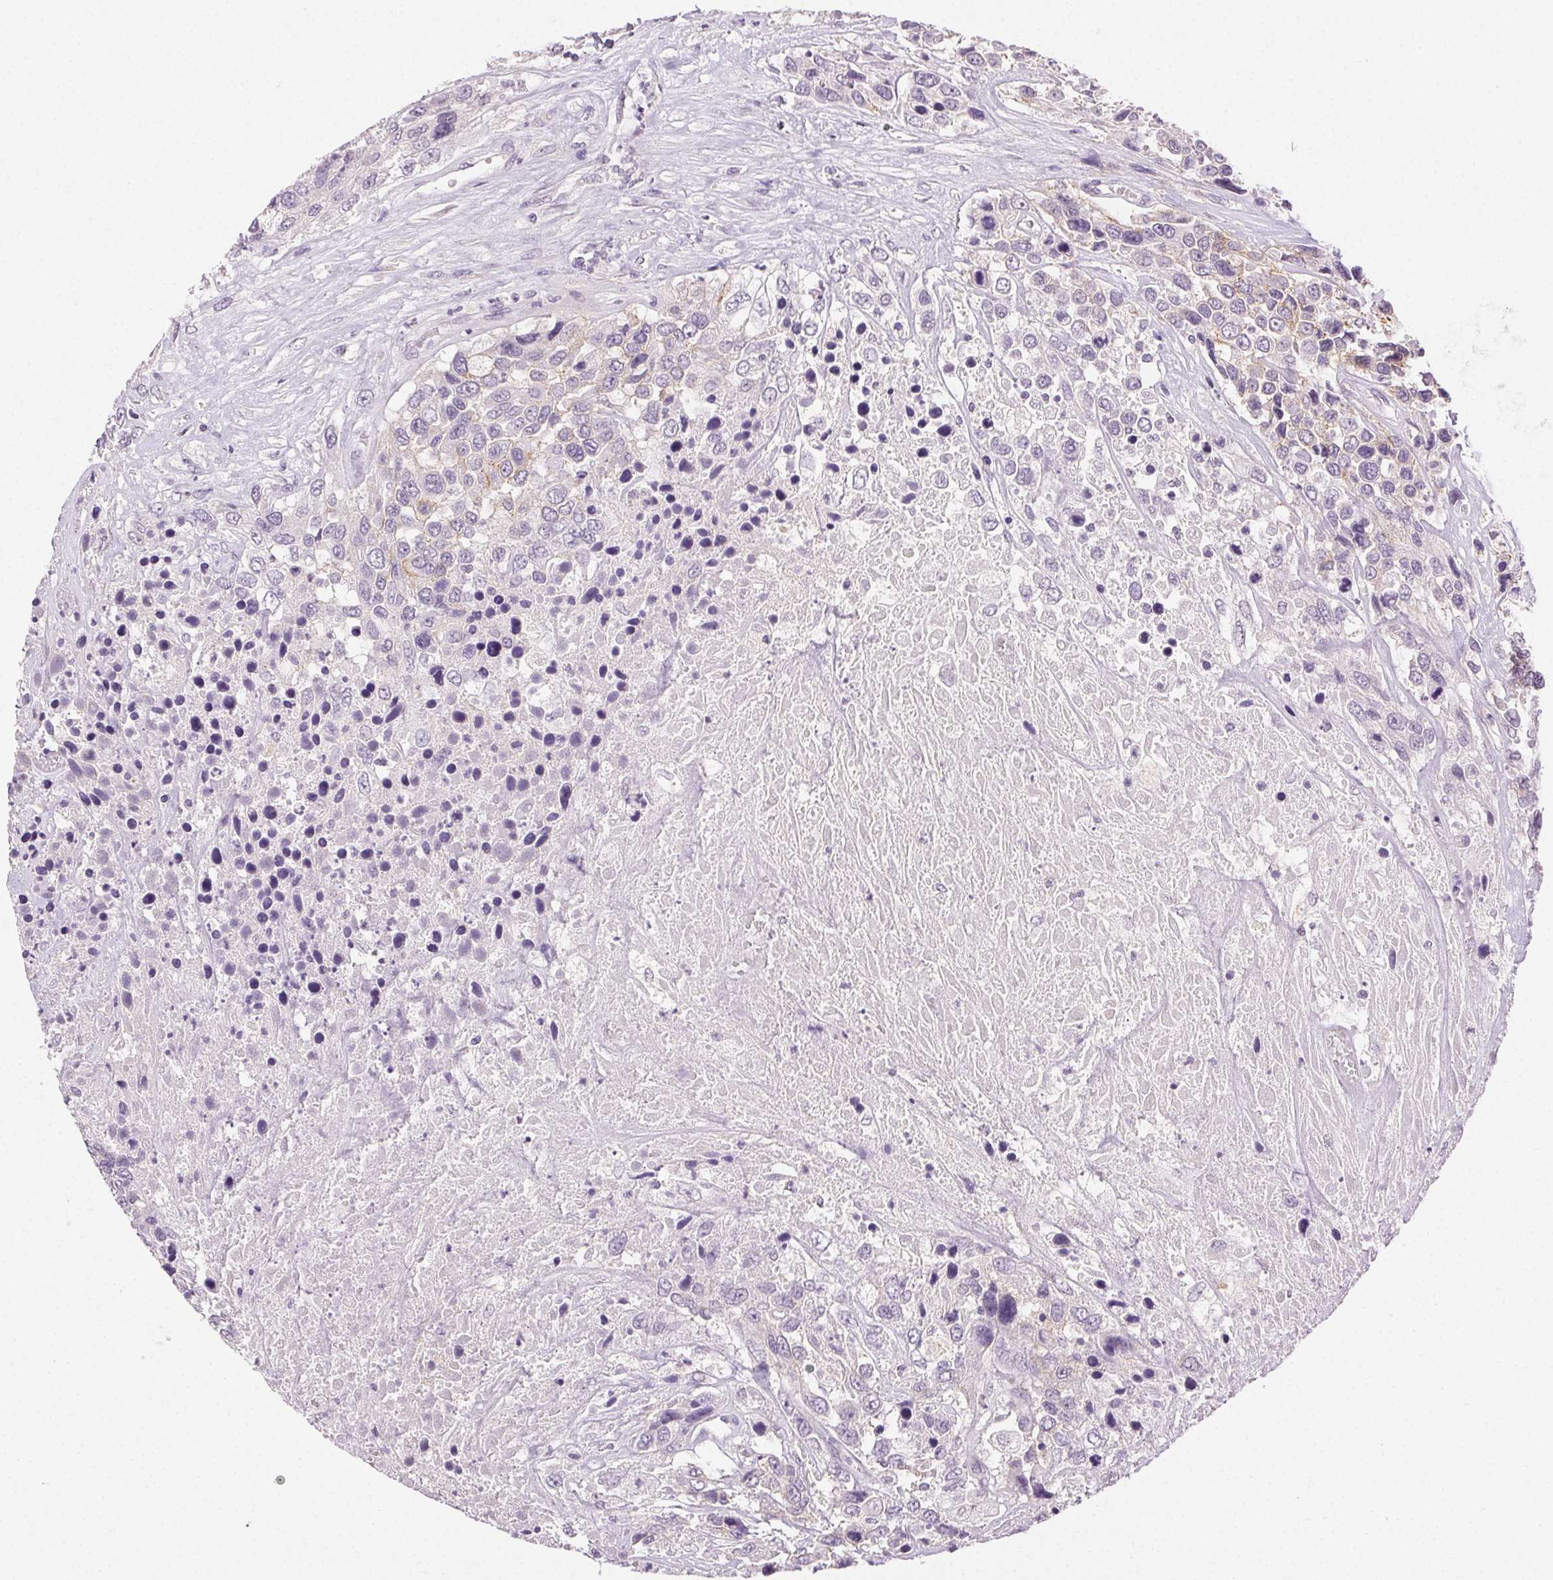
{"staining": {"intensity": "weak", "quantity": "<25%", "location": "cytoplasmic/membranous"}, "tissue": "urothelial cancer", "cell_type": "Tumor cells", "image_type": "cancer", "snomed": [{"axis": "morphology", "description": "Urothelial carcinoma, High grade"}, {"axis": "topography", "description": "Urinary bladder"}], "caption": "Immunohistochemical staining of human high-grade urothelial carcinoma reveals no significant expression in tumor cells. Nuclei are stained in blue.", "gene": "CLDN10", "patient": {"sex": "female", "age": 70}}